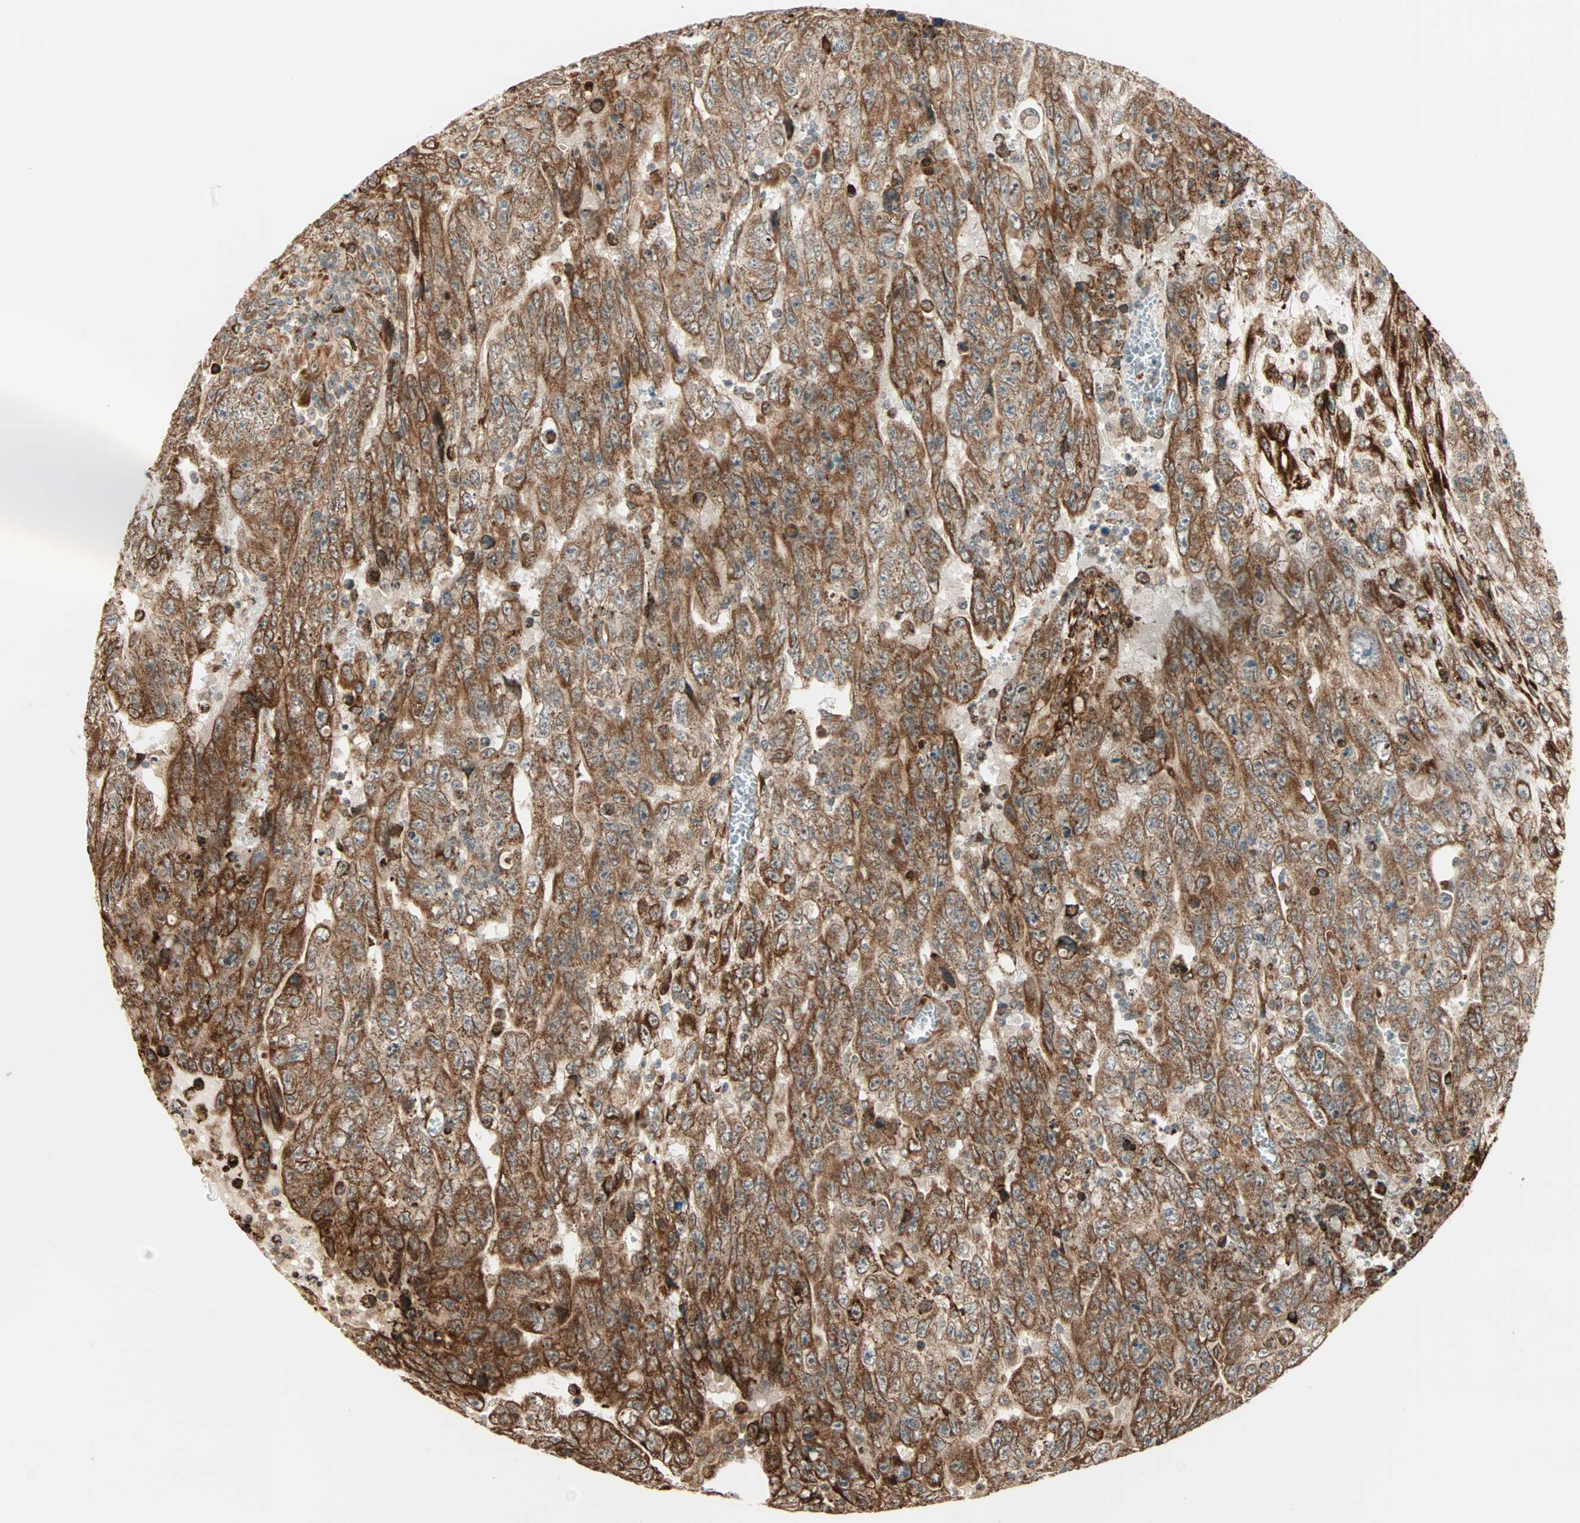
{"staining": {"intensity": "strong", "quantity": ">75%", "location": "cytoplasmic/membranous"}, "tissue": "testis cancer", "cell_type": "Tumor cells", "image_type": "cancer", "snomed": [{"axis": "morphology", "description": "Carcinoma, Embryonal, NOS"}, {"axis": "topography", "description": "Testis"}], "caption": "Testis cancer (embryonal carcinoma) stained with IHC displays strong cytoplasmic/membranous staining in about >75% of tumor cells.", "gene": "P4HA1", "patient": {"sex": "male", "age": 28}}